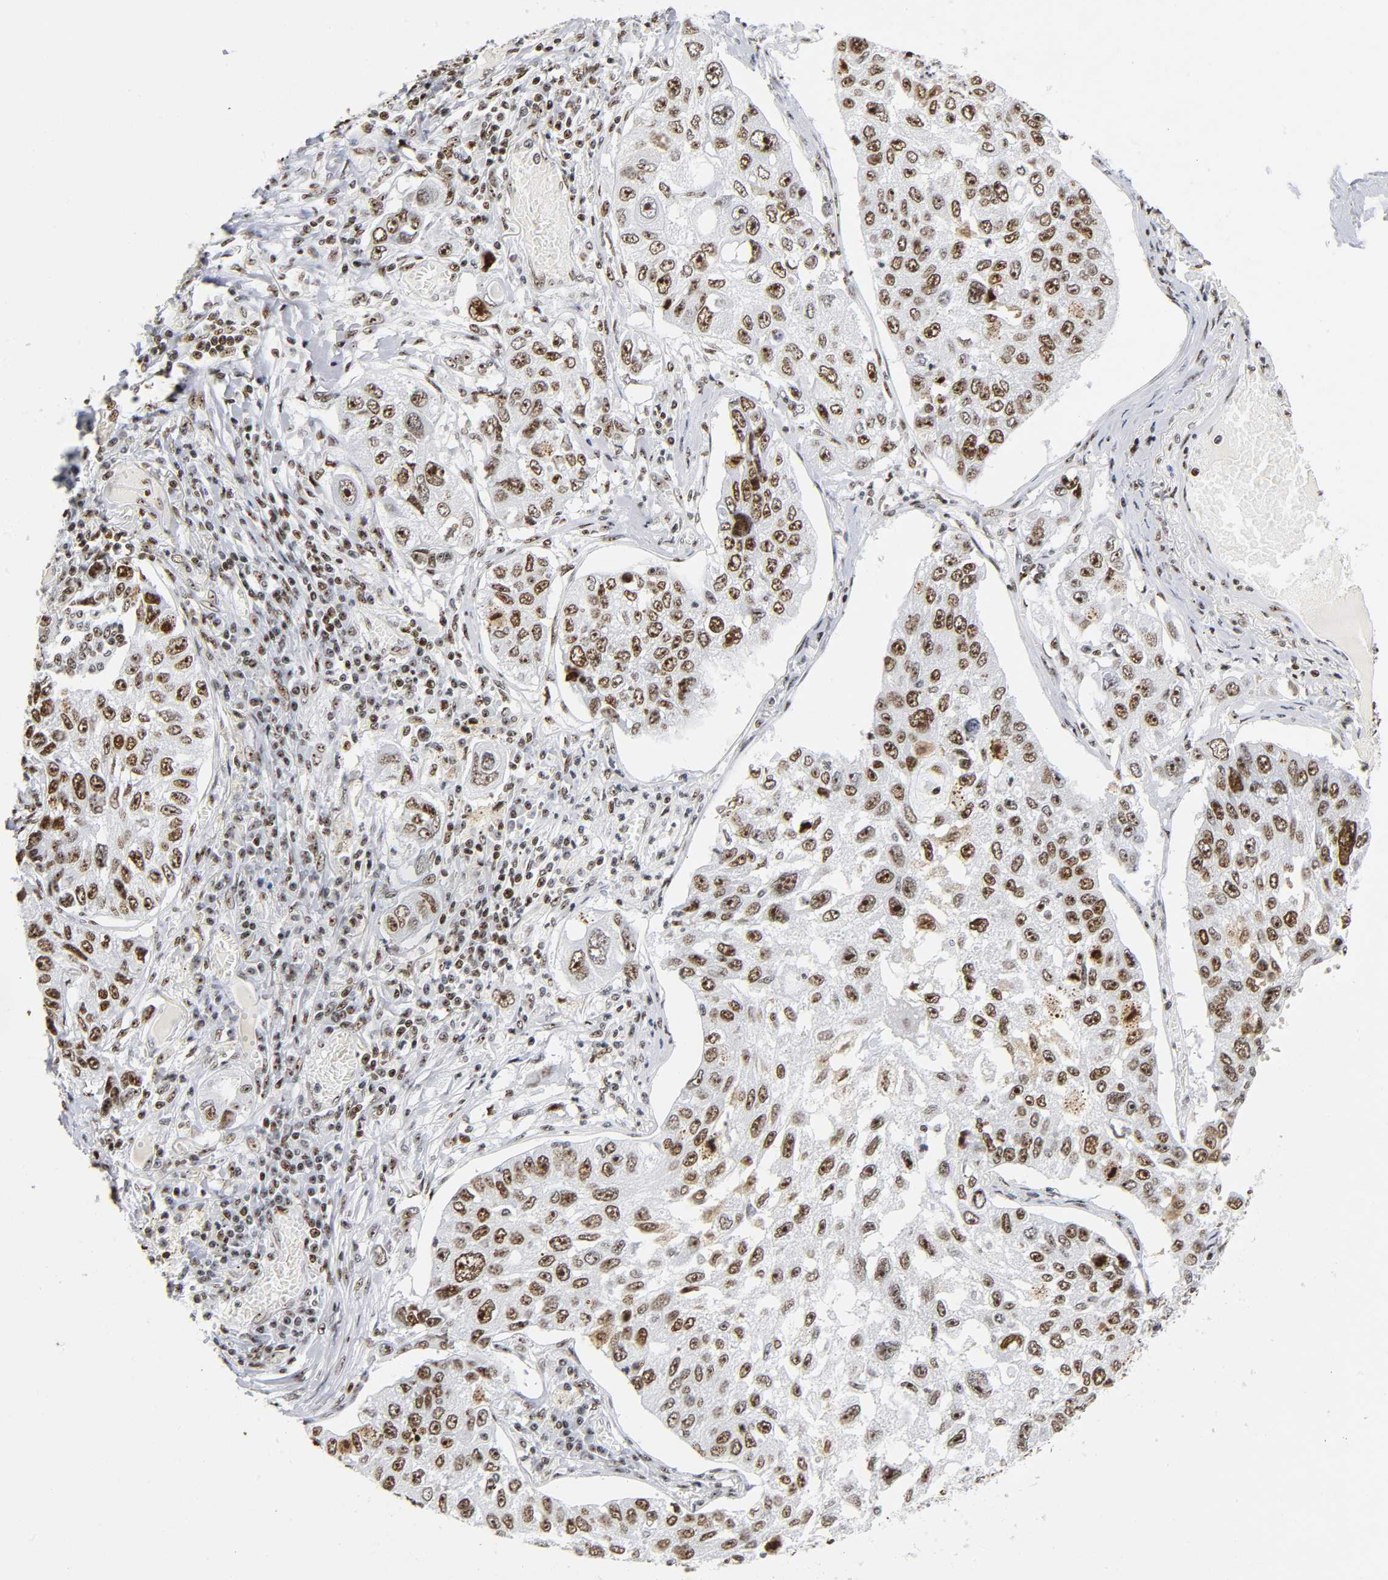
{"staining": {"intensity": "strong", "quantity": ">75%", "location": "nuclear"}, "tissue": "lung cancer", "cell_type": "Tumor cells", "image_type": "cancer", "snomed": [{"axis": "morphology", "description": "Squamous cell carcinoma, NOS"}, {"axis": "topography", "description": "Lung"}], "caption": "Lung cancer (squamous cell carcinoma) tissue reveals strong nuclear positivity in about >75% of tumor cells, visualized by immunohistochemistry. (Brightfield microscopy of DAB IHC at high magnification).", "gene": "UBTF", "patient": {"sex": "male", "age": 71}}